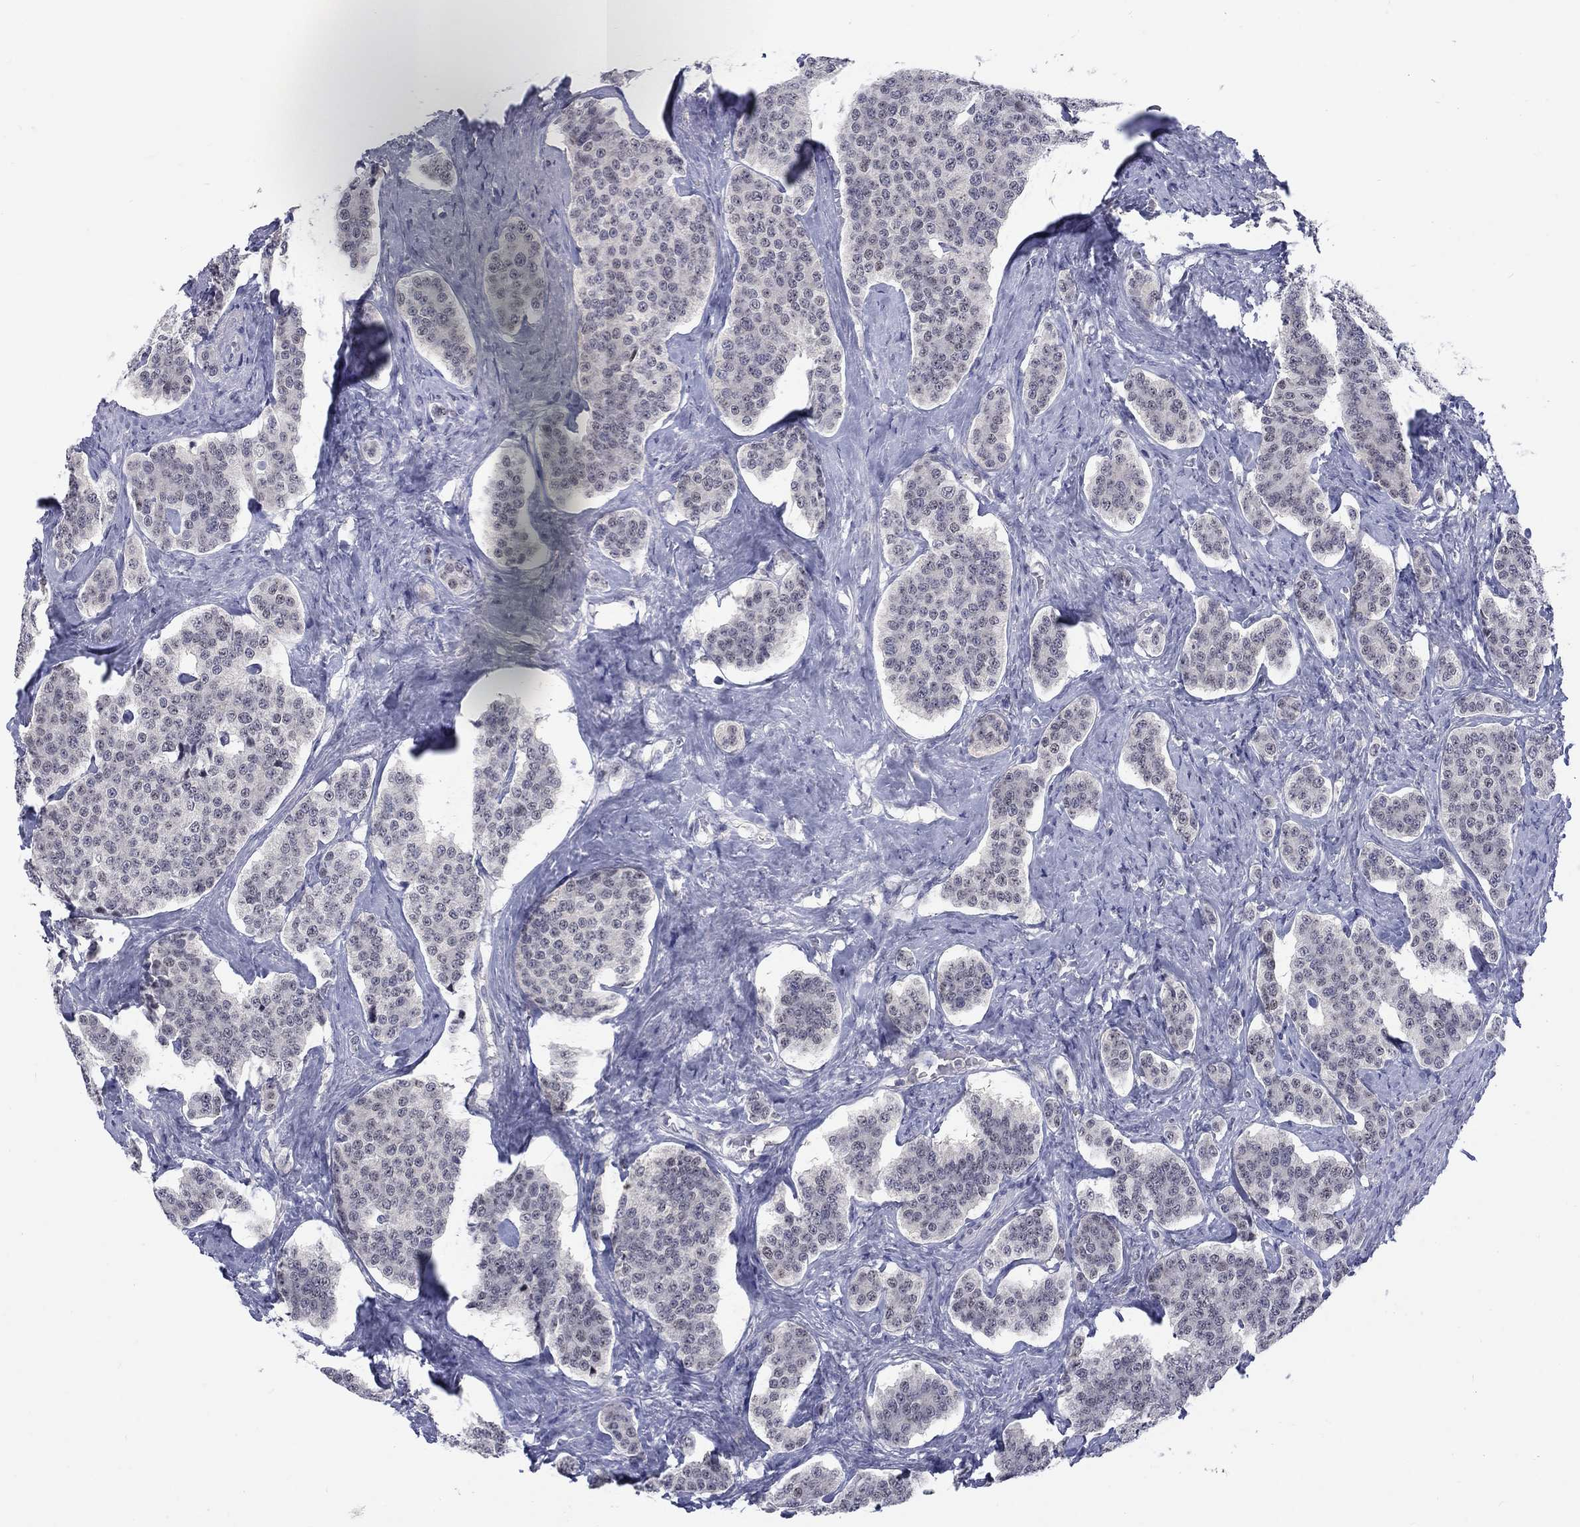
{"staining": {"intensity": "negative", "quantity": "none", "location": "none"}, "tissue": "carcinoid", "cell_type": "Tumor cells", "image_type": "cancer", "snomed": [{"axis": "morphology", "description": "Carcinoid, malignant, NOS"}, {"axis": "topography", "description": "Small intestine"}], "caption": "Immunohistochemical staining of human malignant carcinoid displays no significant expression in tumor cells.", "gene": "EGFLAM", "patient": {"sex": "female", "age": 58}}